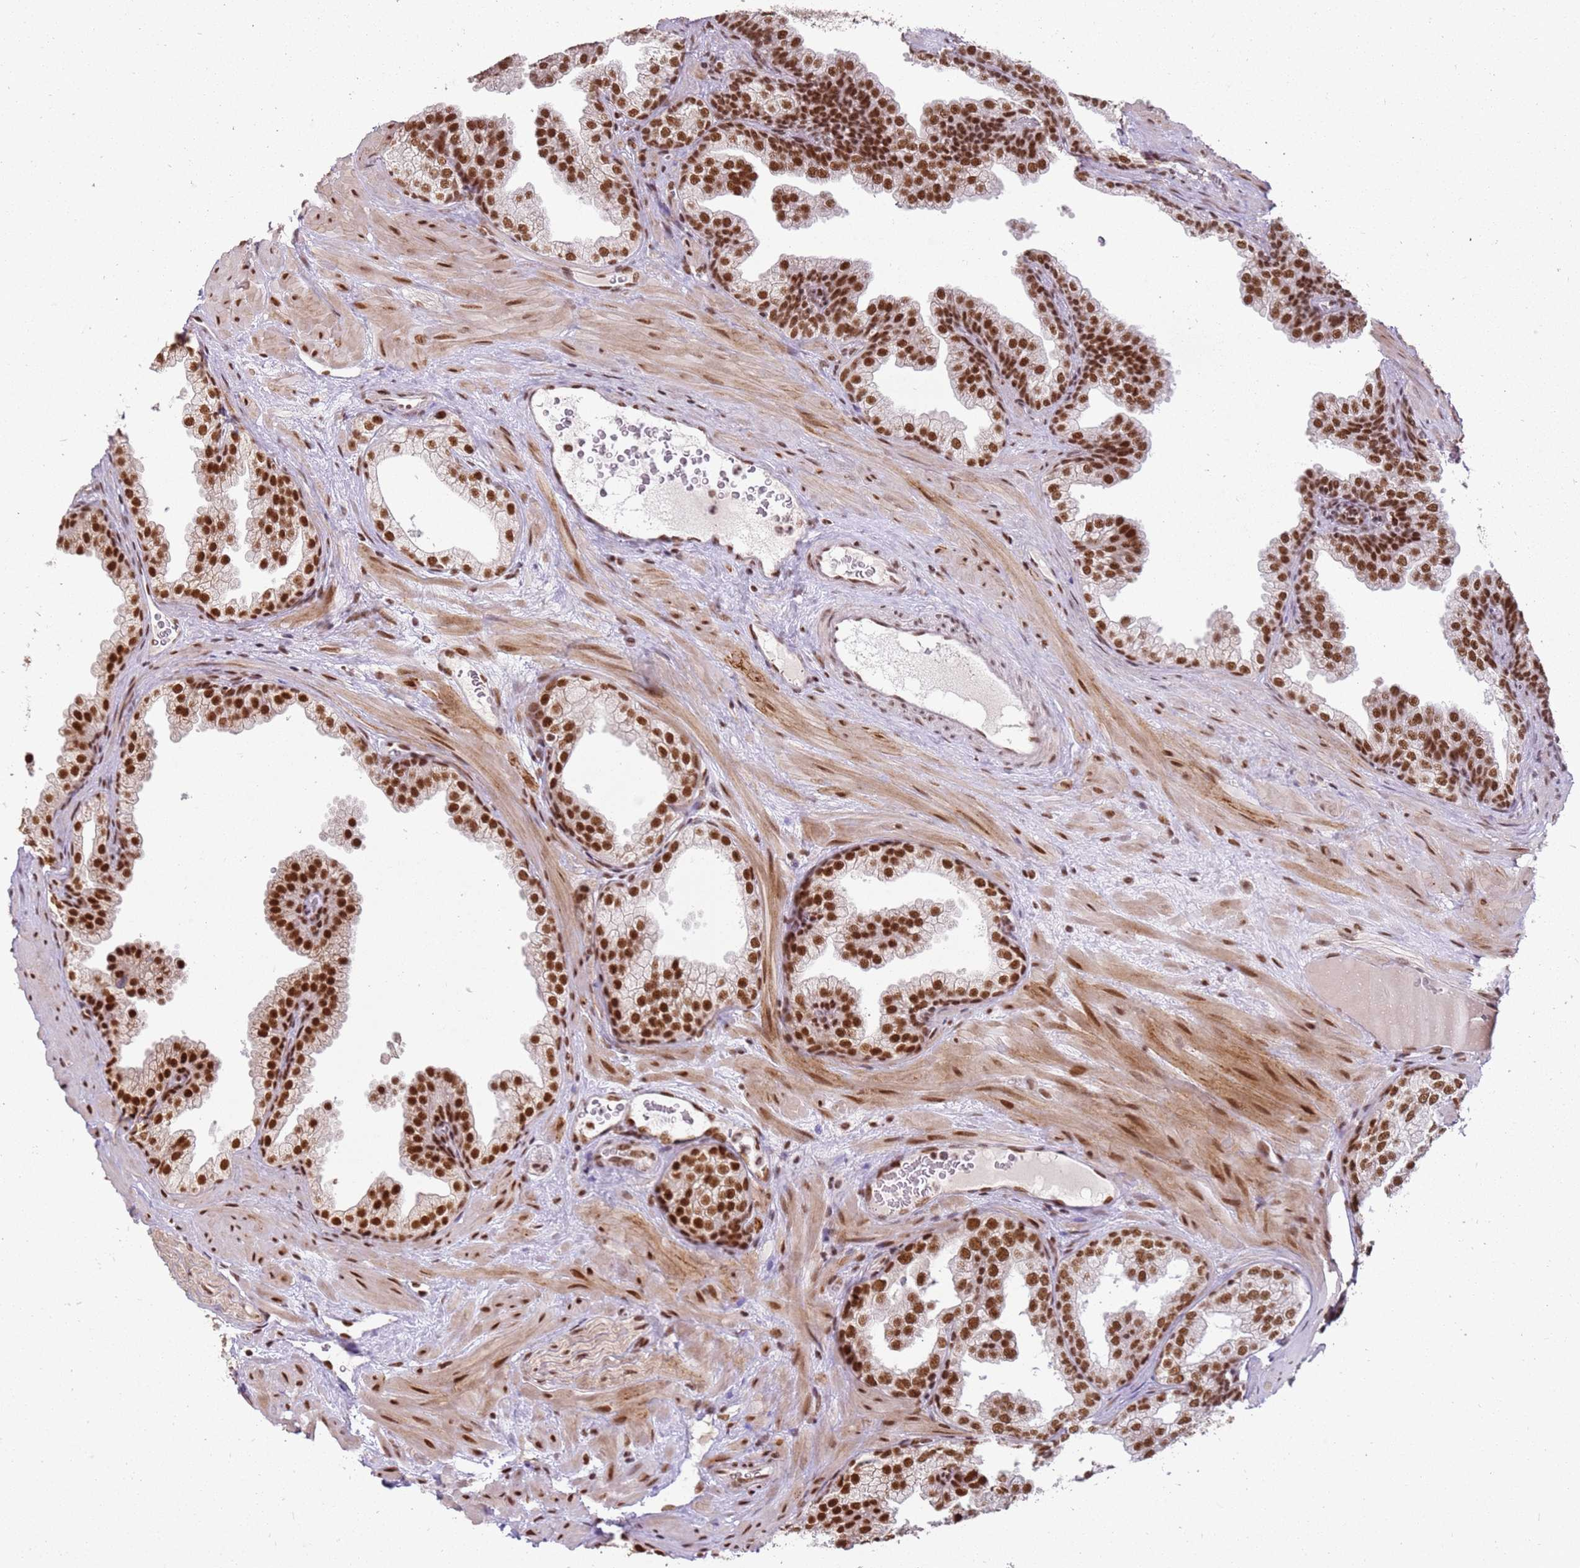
{"staining": {"intensity": "strong", "quantity": ">75%", "location": "nuclear"}, "tissue": "prostate", "cell_type": "Glandular cells", "image_type": "normal", "snomed": [{"axis": "morphology", "description": "Normal tissue, NOS"}, {"axis": "topography", "description": "Prostate"}], "caption": "The photomicrograph reveals immunohistochemical staining of unremarkable prostate. There is strong nuclear positivity is appreciated in approximately >75% of glandular cells.", "gene": "TENT4A", "patient": {"sex": "male", "age": 37}}